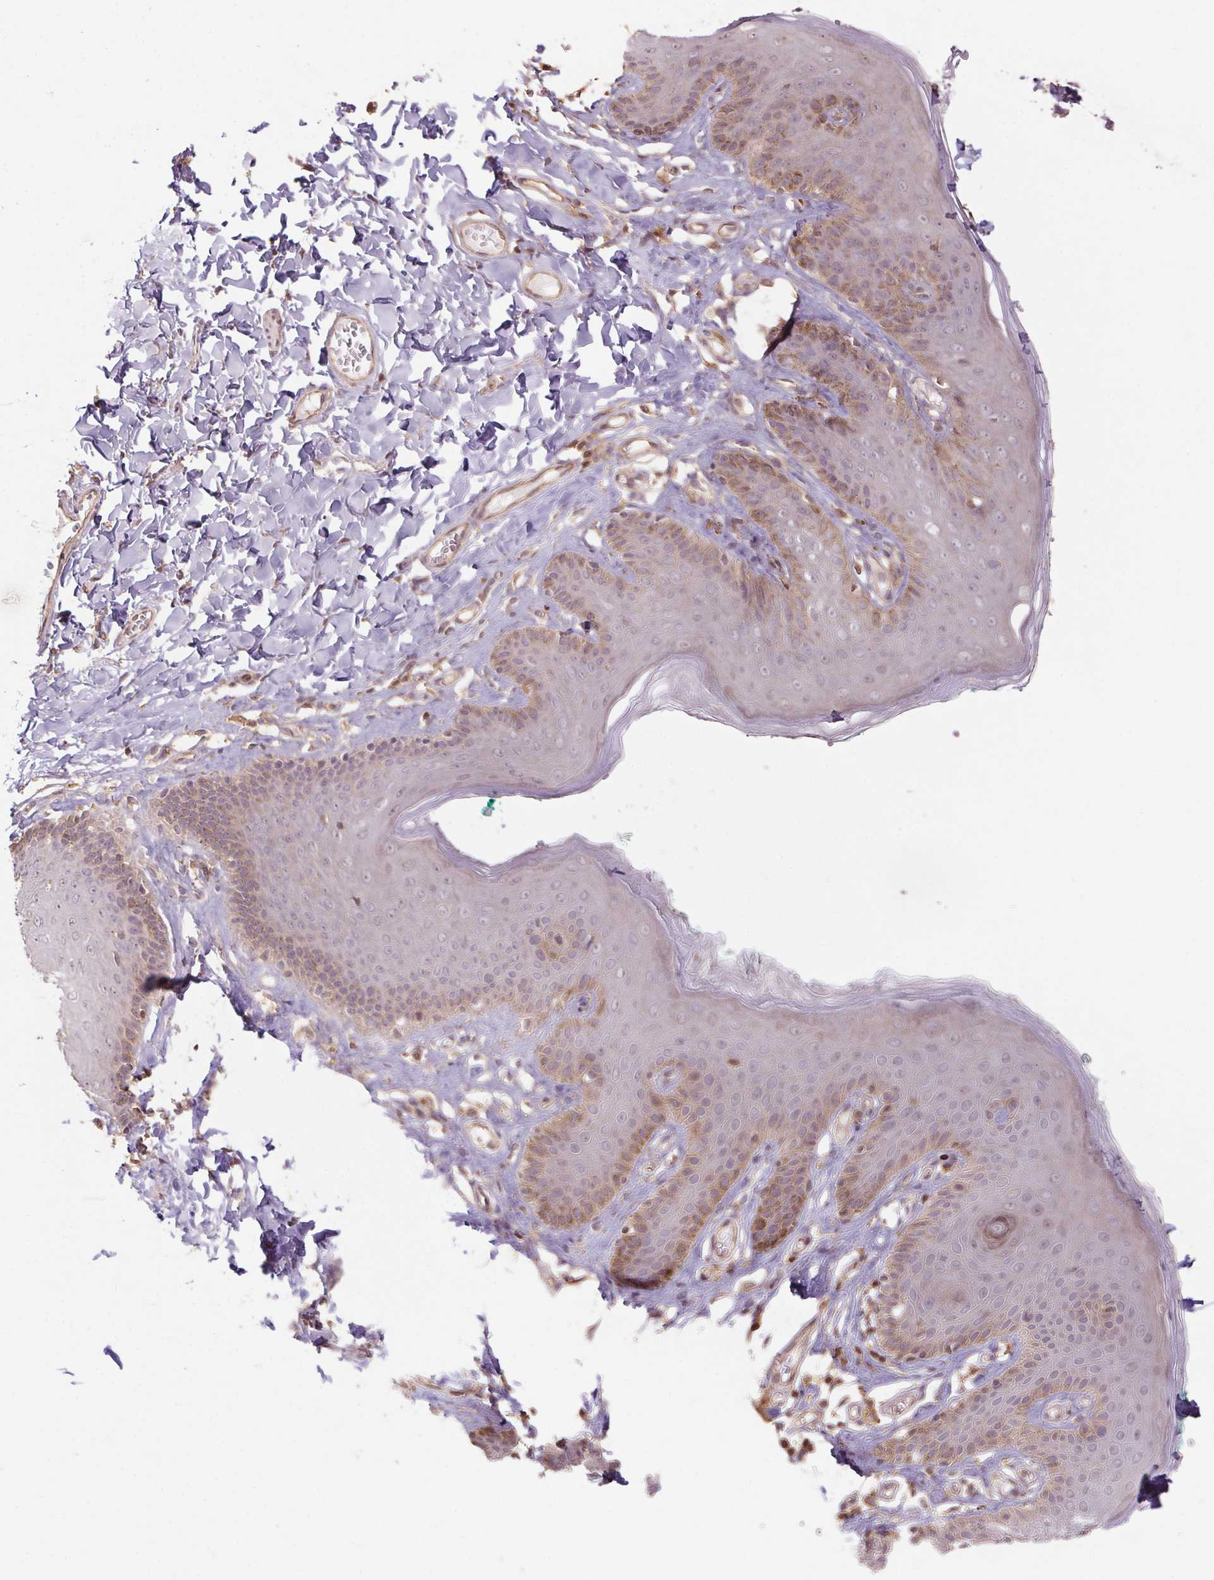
{"staining": {"intensity": "moderate", "quantity": "<25%", "location": "cytoplasmic/membranous"}, "tissue": "skin", "cell_type": "Epidermal cells", "image_type": "normal", "snomed": [{"axis": "morphology", "description": "Normal tissue, NOS"}, {"axis": "topography", "description": "Vulva"}, {"axis": "topography", "description": "Peripheral nerve tissue"}], "caption": "Brown immunohistochemical staining in unremarkable skin displays moderate cytoplasmic/membranous expression in approximately <25% of epidermal cells. (DAB IHC, brown staining for protein, blue staining for nuclei).", "gene": "TUBA1A", "patient": {"sex": "female", "age": 66}}